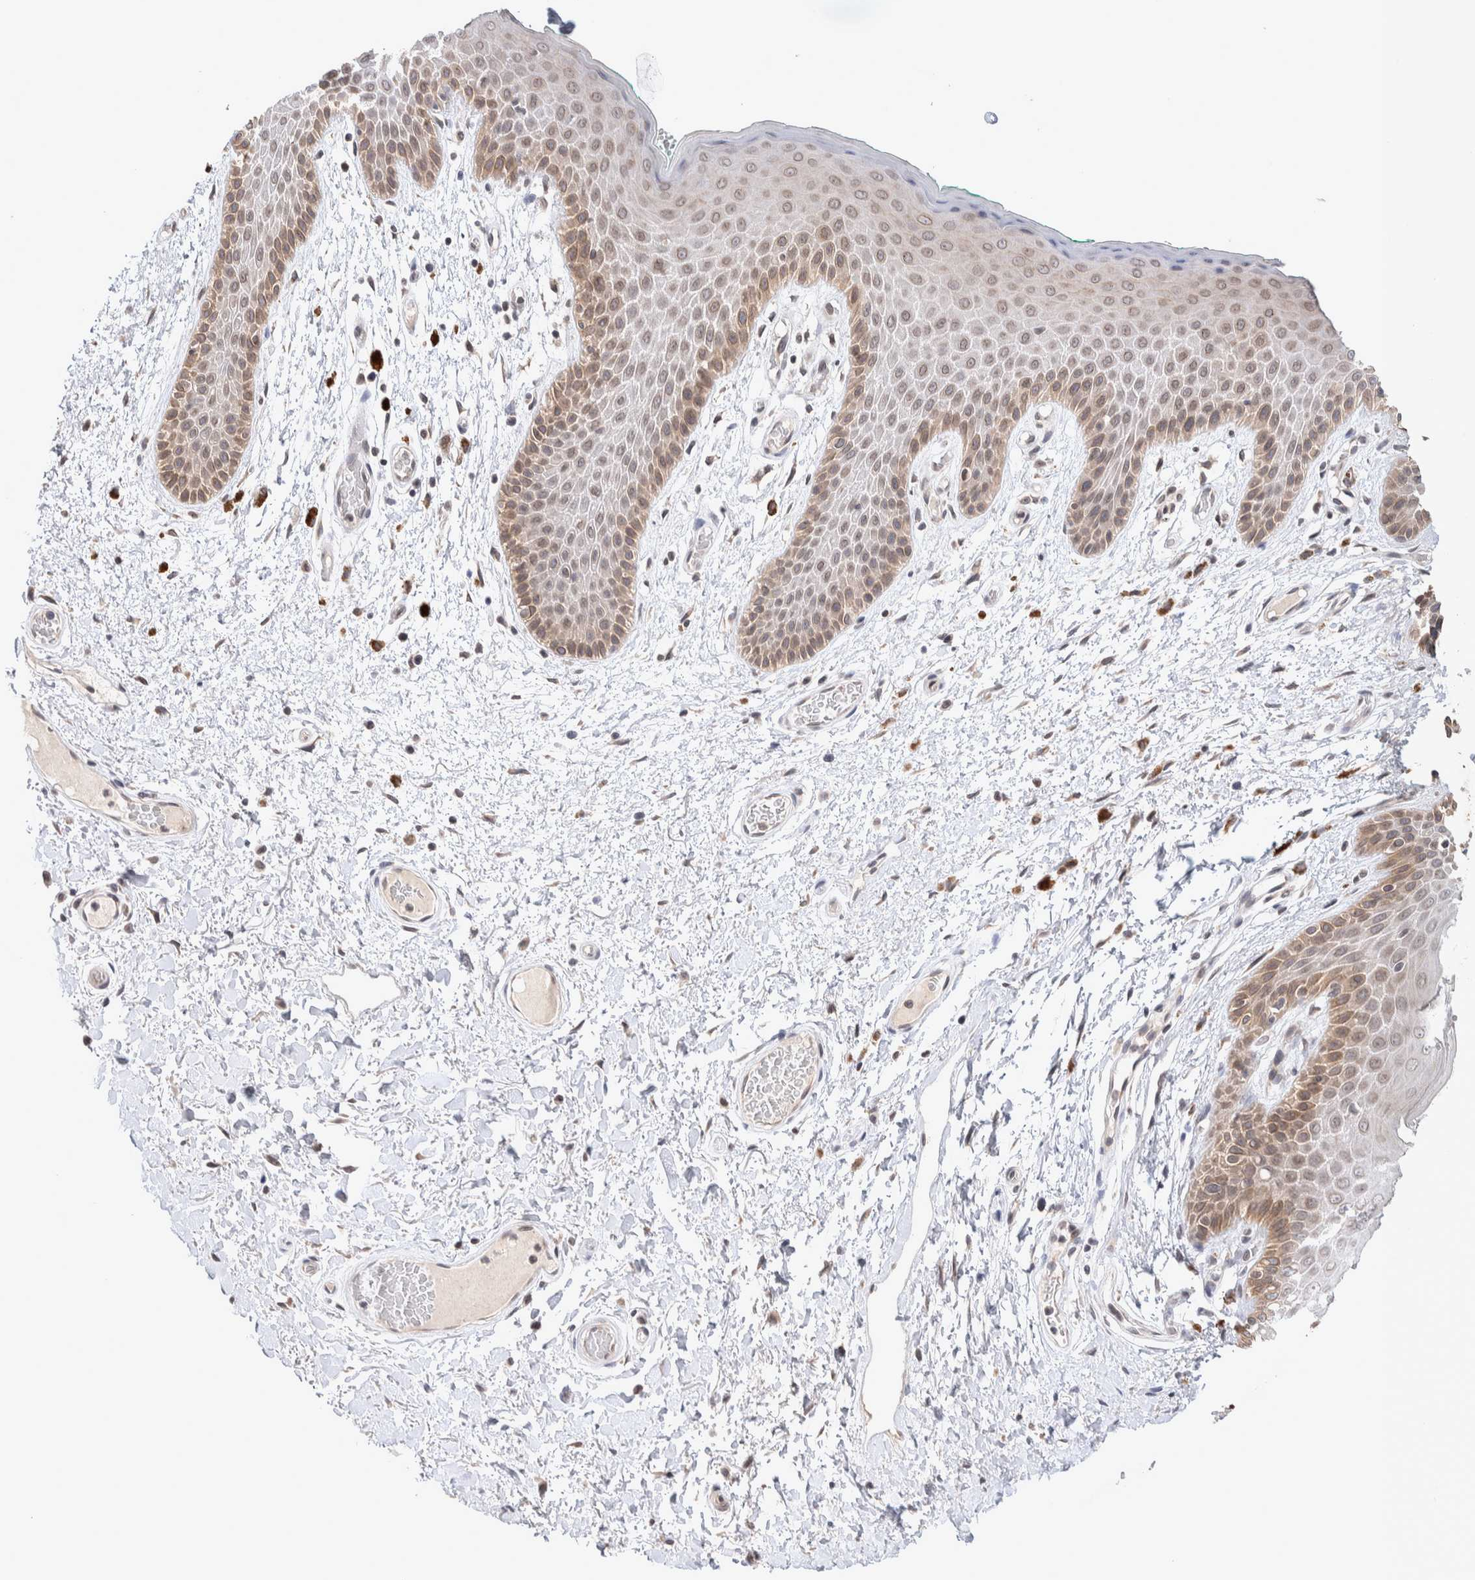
{"staining": {"intensity": "moderate", "quantity": "<25%", "location": "cytoplasmic/membranous,nuclear"}, "tissue": "skin", "cell_type": "Epidermal cells", "image_type": "normal", "snomed": [{"axis": "morphology", "description": "Normal tissue, NOS"}, {"axis": "topography", "description": "Anal"}], "caption": "Immunohistochemistry image of normal skin: human skin stained using immunohistochemistry (IHC) displays low levels of moderate protein expression localized specifically in the cytoplasmic/membranous,nuclear of epidermal cells, appearing as a cytoplasmic/membranous,nuclear brown color.", "gene": "CRAT", "patient": {"sex": "male", "age": 74}}